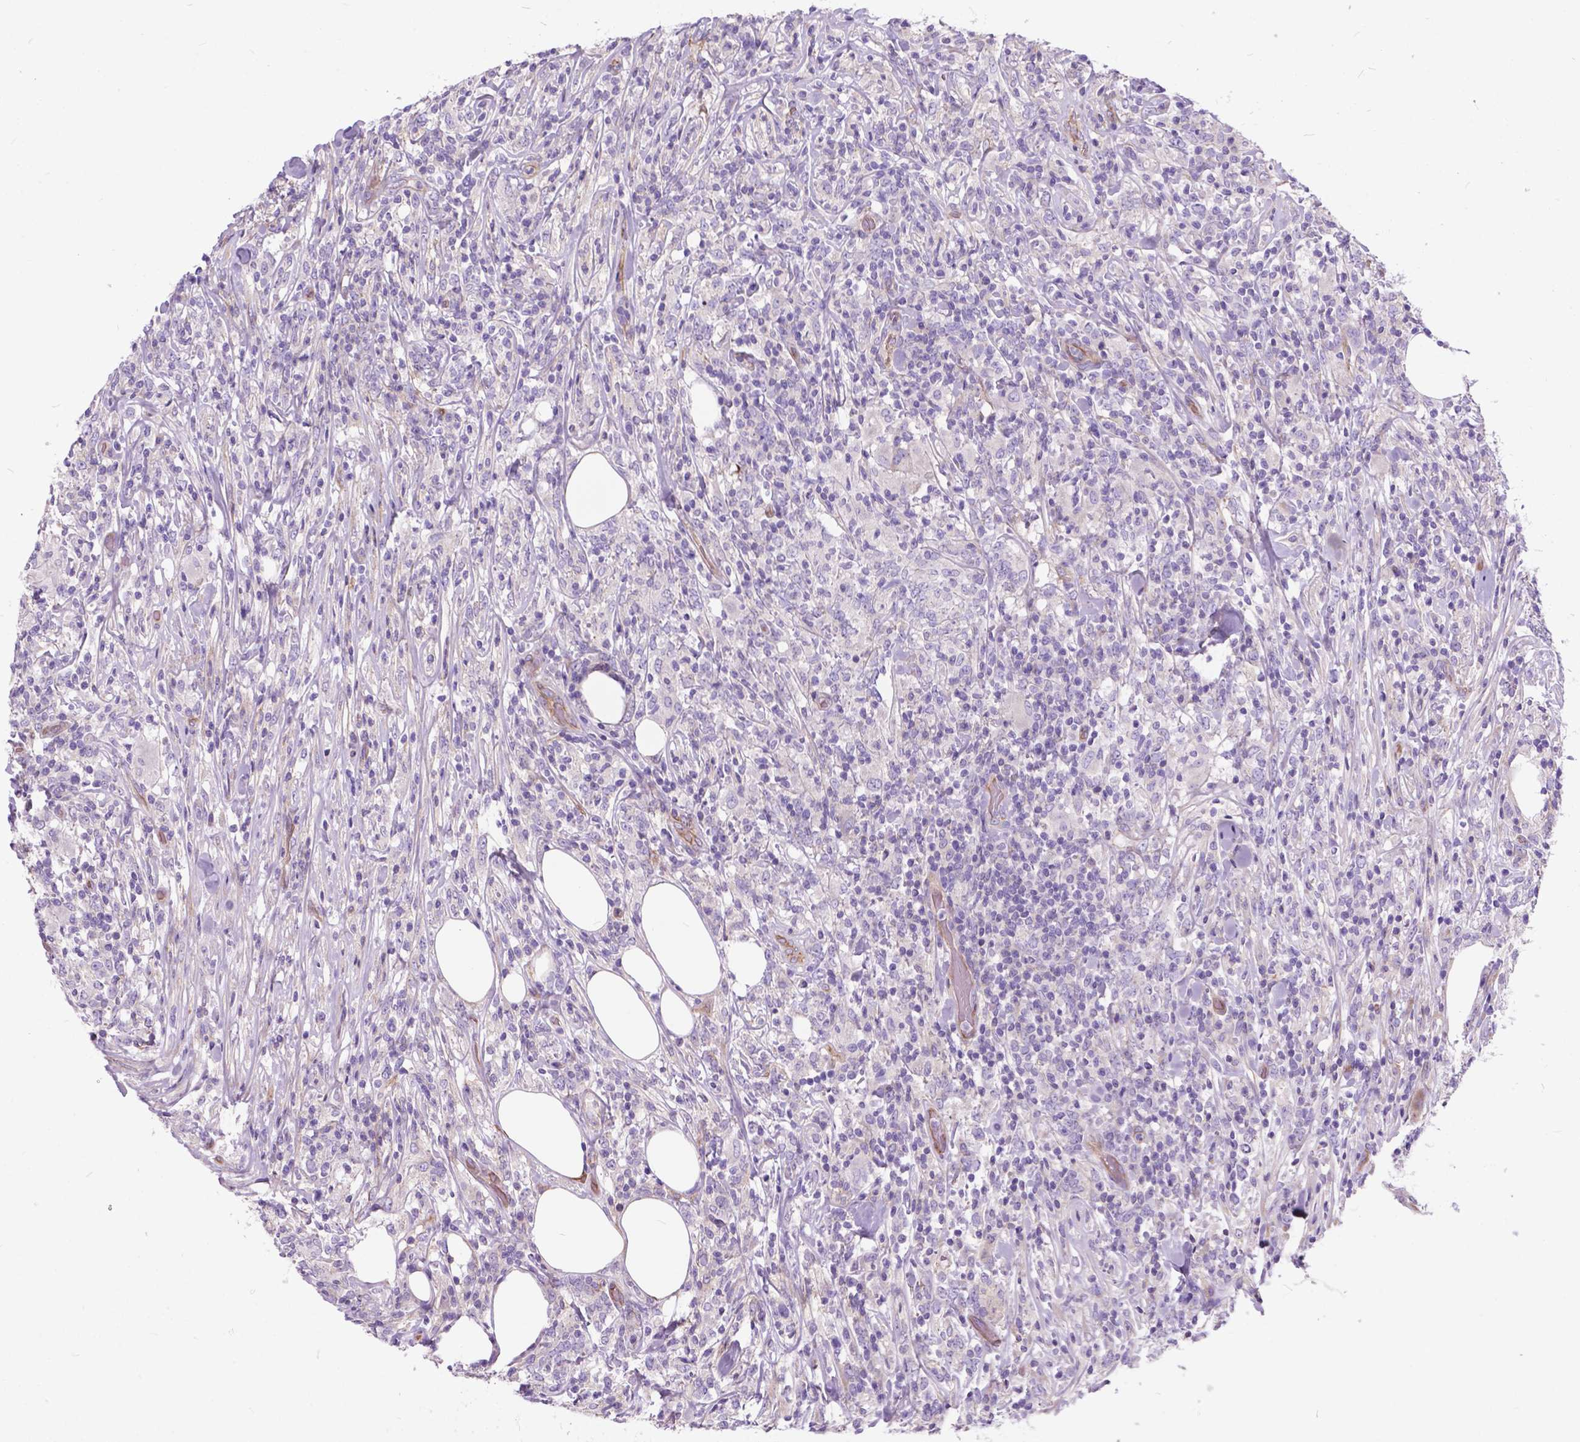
{"staining": {"intensity": "negative", "quantity": "none", "location": "none"}, "tissue": "lymphoma", "cell_type": "Tumor cells", "image_type": "cancer", "snomed": [{"axis": "morphology", "description": "Malignant lymphoma, non-Hodgkin's type, High grade"}, {"axis": "topography", "description": "Lymph node"}], "caption": "This histopathology image is of high-grade malignant lymphoma, non-Hodgkin's type stained with IHC to label a protein in brown with the nuclei are counter-stained blue. There is no expression in tumor cells.", "gene": "FLT4", "patient": {"sex": "female", "age": 84}}